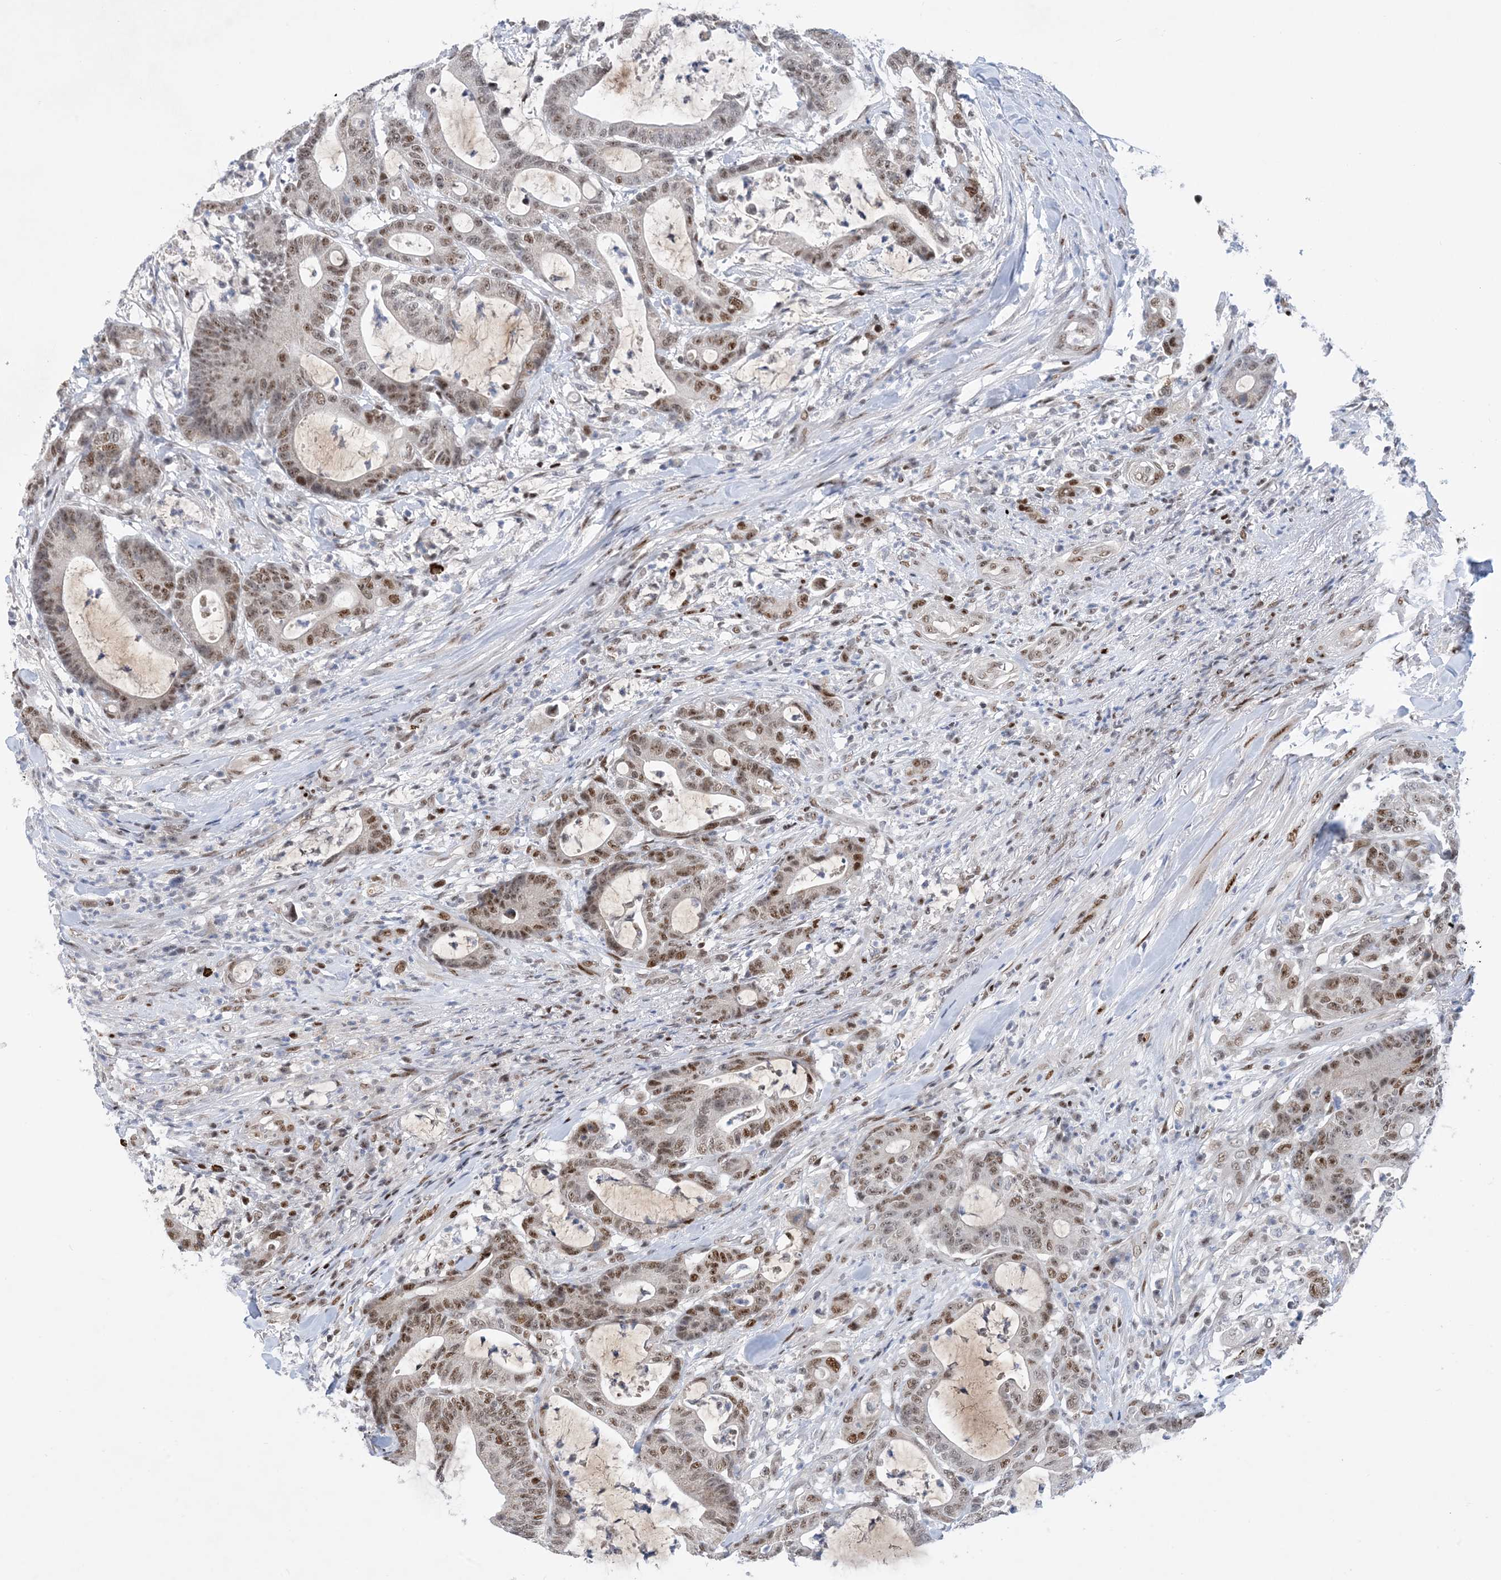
{"staining": {"intensity": "moderate", "quantity": ">75%", "location": "nuclear"}, "tissue": "colorectal cancer", "cell_type": "Tumor cells", "image_type": "cancer", "snomed": [{"axis": "morphology", "description": "Adenocarcinoma, NOS"}, {"axis": "topography", "description": "Colon"}], "caption": "This is a histology image of immunohistochemistry staining of colorectal adenocarcinoma, which shows moderate staining in the nuclear of tumor cells.", "gene": "TSPYL1", "patient": {"sex": "female", "age": 84}}